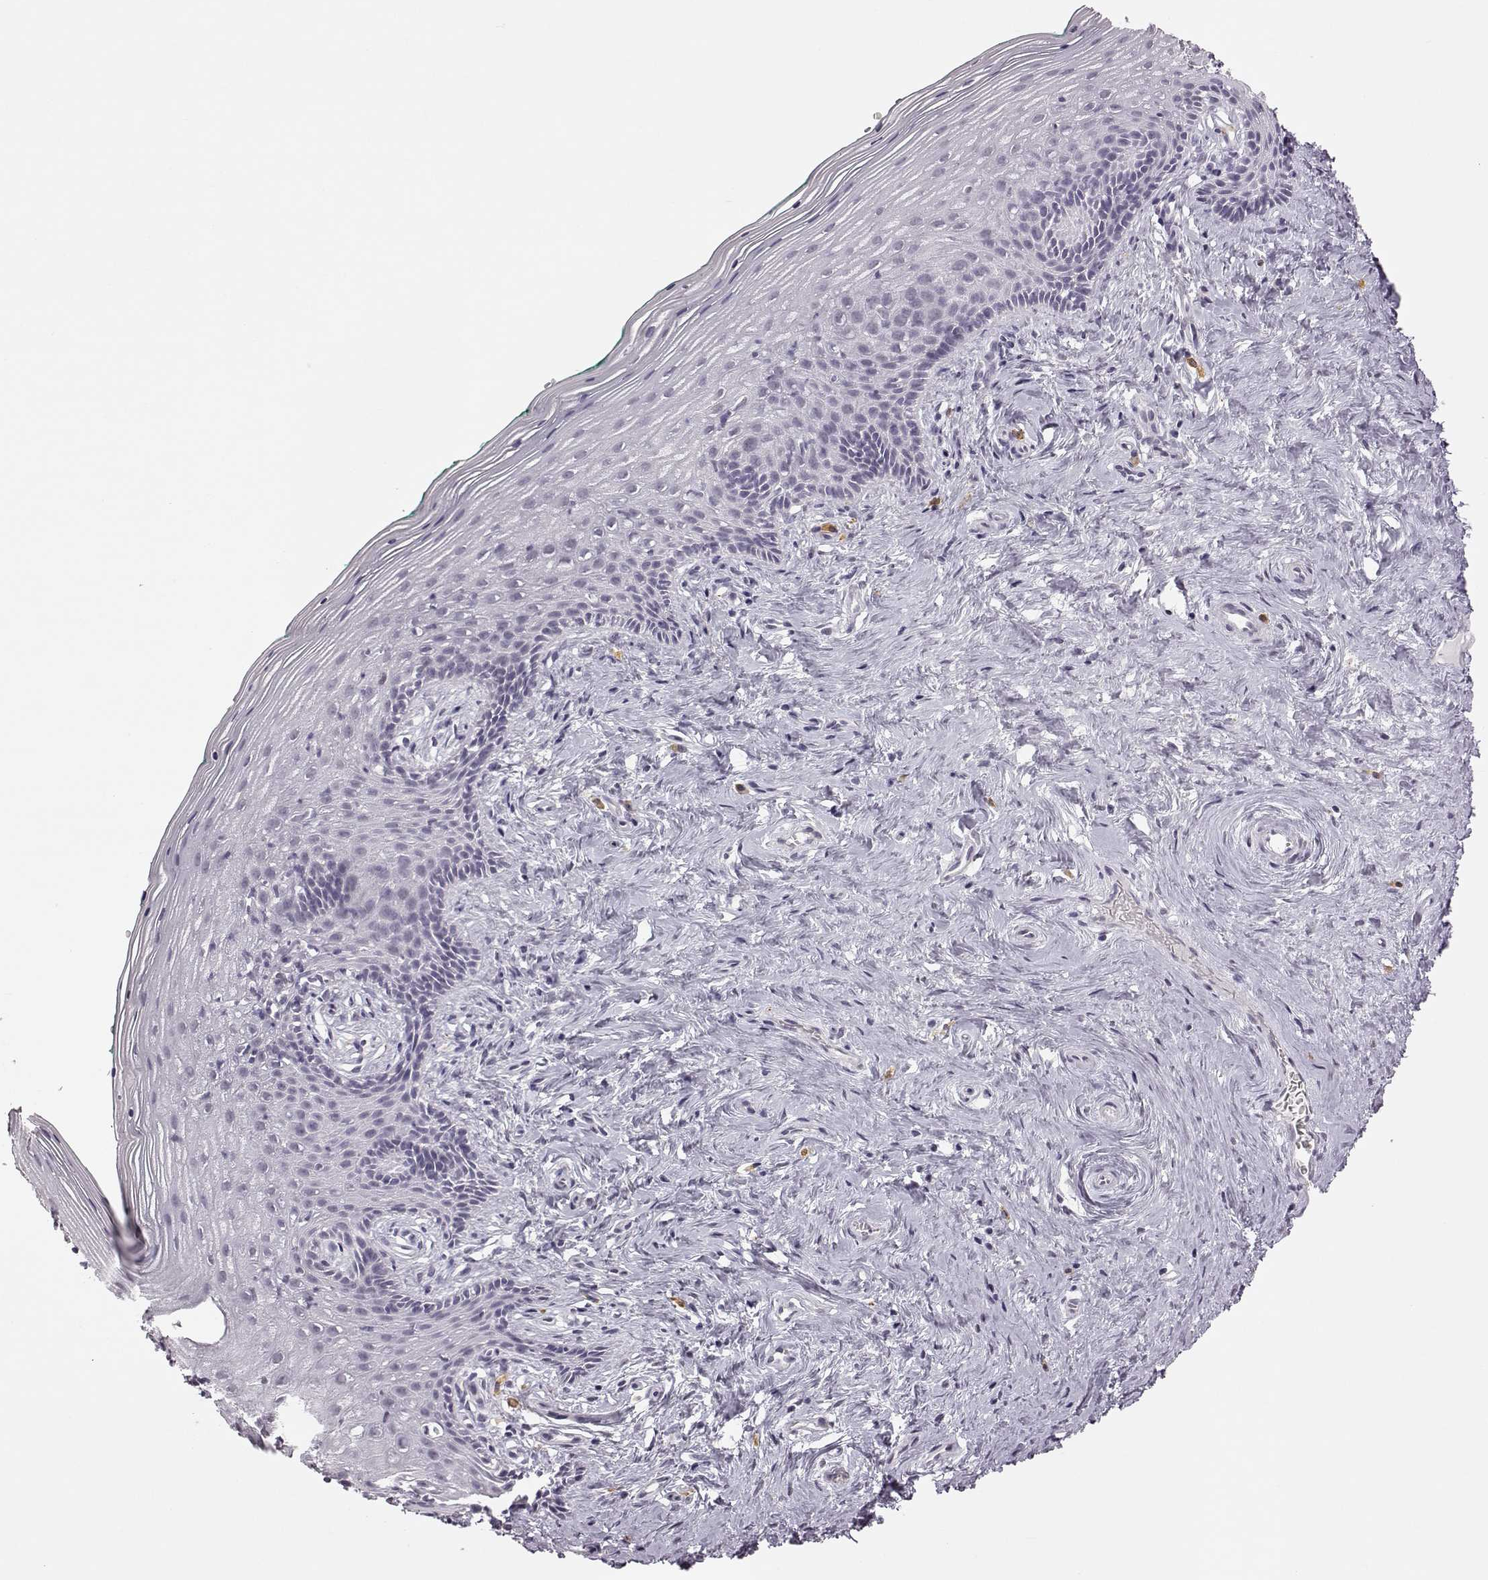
{"staining": {"intensity": "negative", "quantity": "none", "location": "none"}, "tissue": "vagina", "cell_type": "Squamous epithelial cells", "image_type": "normal", "snomed": [{"axis": "morphology", "description": "Normal tissue, NOS"}, {"axis": "topography", "description": "Vagina"}], "caption": "Histopathology image shows no protein positivity in squamous epithelial cells of normal vagina.", "gene": "VGF", "patient": {"sex": "female", "age": 45}}